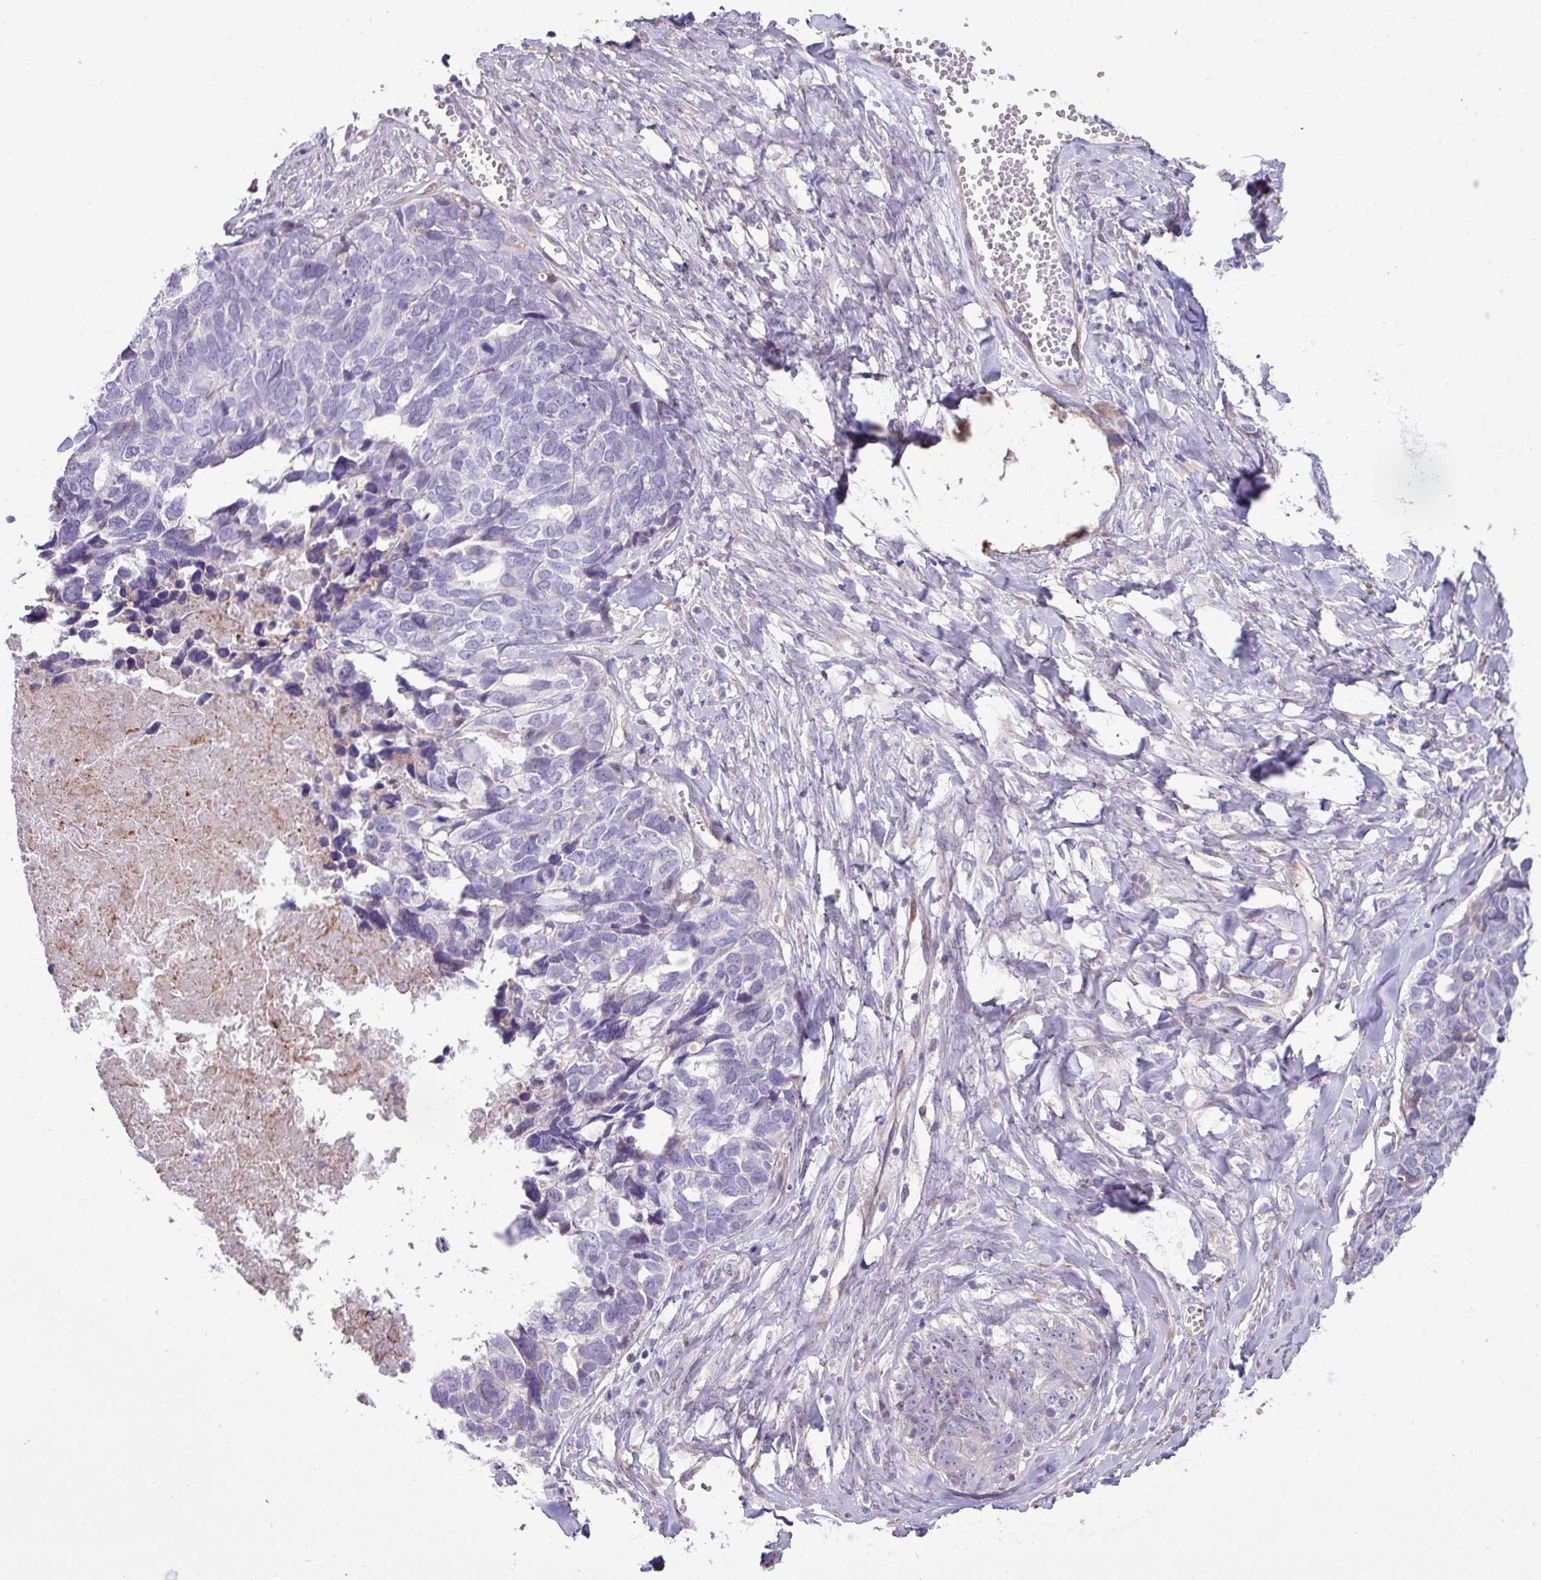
{"staining": {"intensity": "negative", "quantity": "none", "location": "none"}, "tissue": "ovarian cancer", "cell_type": "Tumor cells", "image_type": "cancer", "snomed": [{"axis": "morphology", "description": "Cystadenocarcinoma, serous, NOS"}, {"axis": "topography", "description": "Ovary"}], "caption": "The histopathology image displays no significant expression in tumor cells of ovarian serous cystadenocarcinoma.", "gene": "IRGC", "patient": {"sex": "female", "age": 79}}